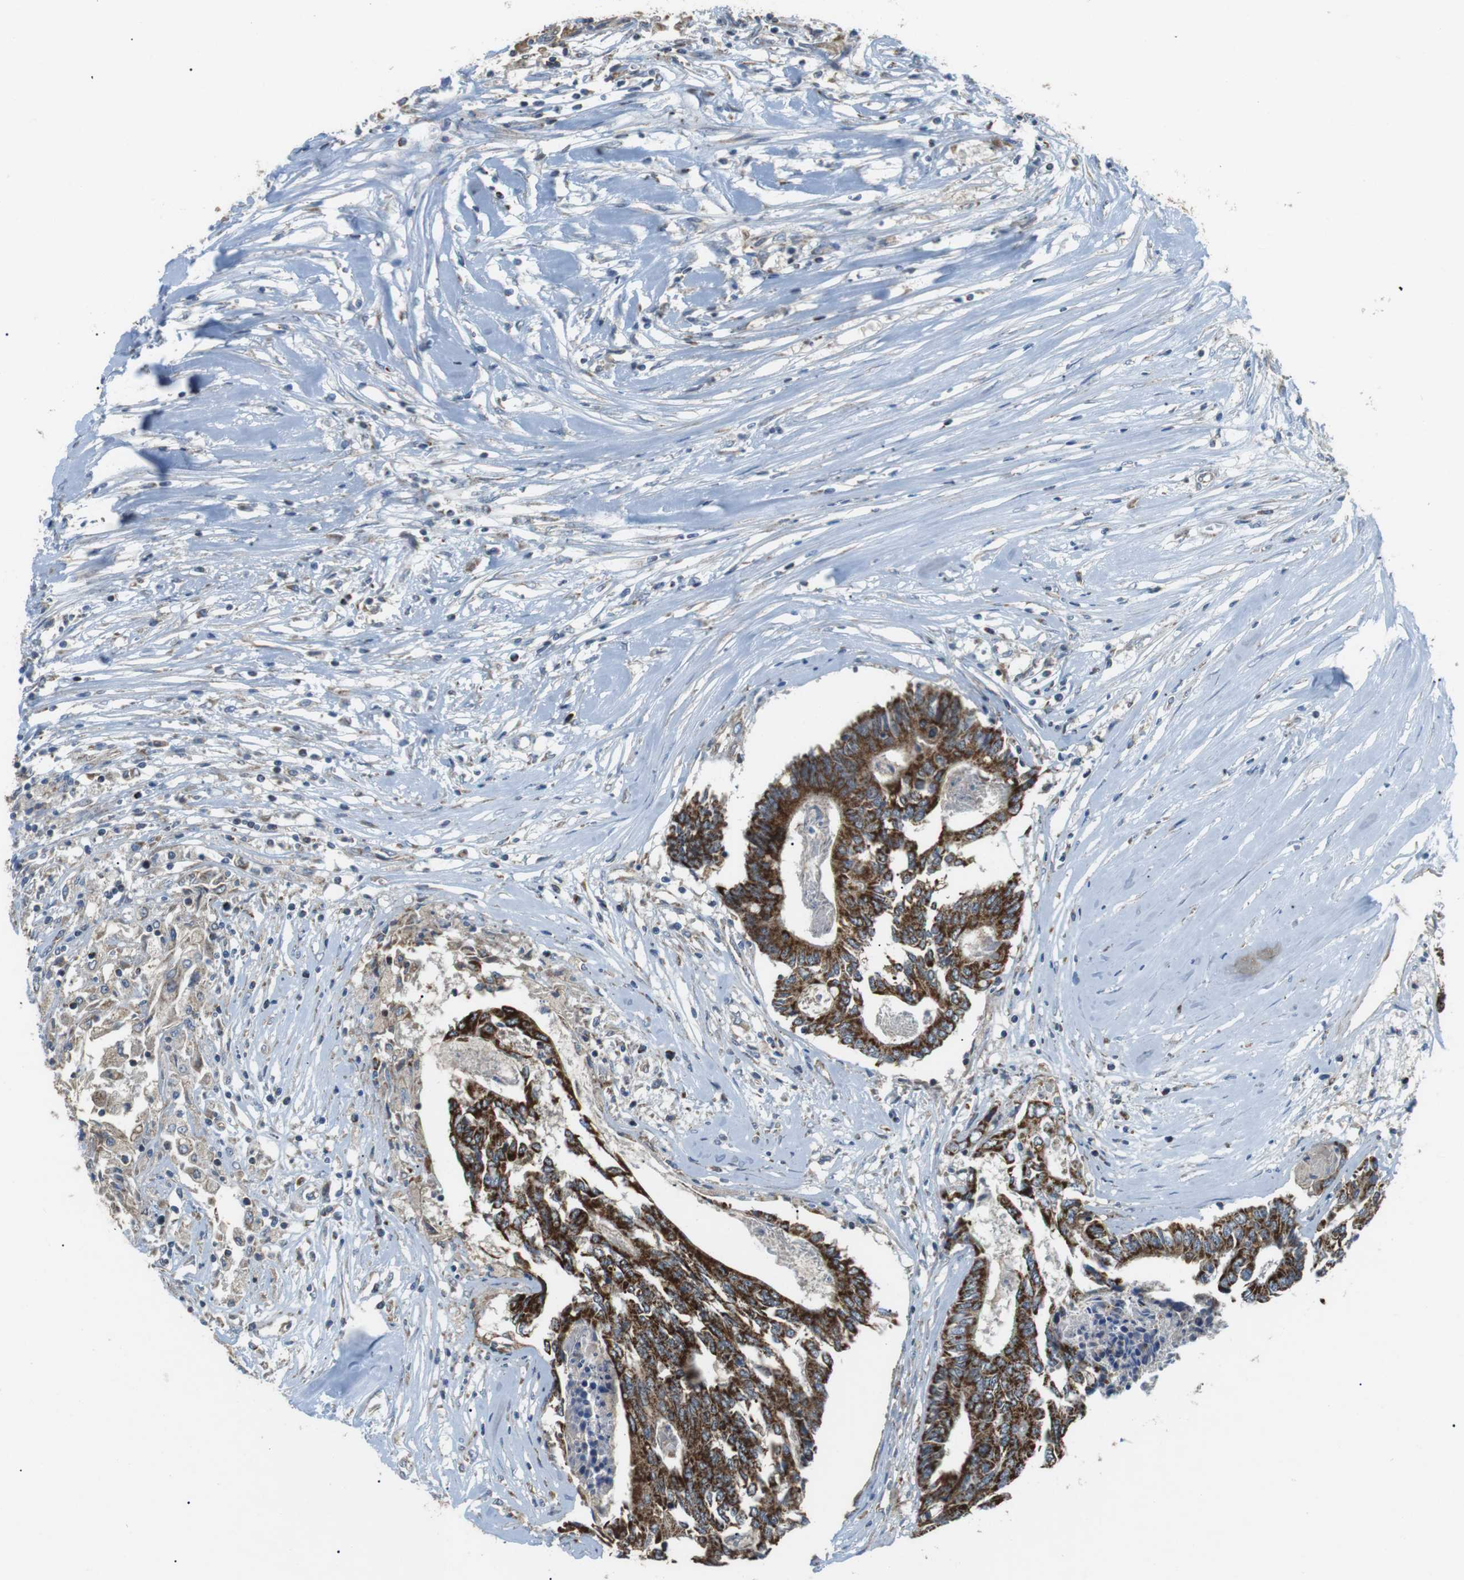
{"staining": {"intensity": "strong", "quantity": ">75%", "location": "cytoplasmic/membranous"}, "tissue": "colorectal cancer", "cell_type": "Tumor cells", "image_type": "cancer", "snomed": [{"axis": "morphology", "description": "Adenocarcinoma, NOS"}, {"axis": "topography", "description": "Rectum"}], "caption": "Immunohistochemical staining of colorectal cancer exhibits strong cytoplasmic/membranous protein expression in about >75% of tumor cells.", "gene": "BACE1", "patient": {"sex": "male", "age": 63}}